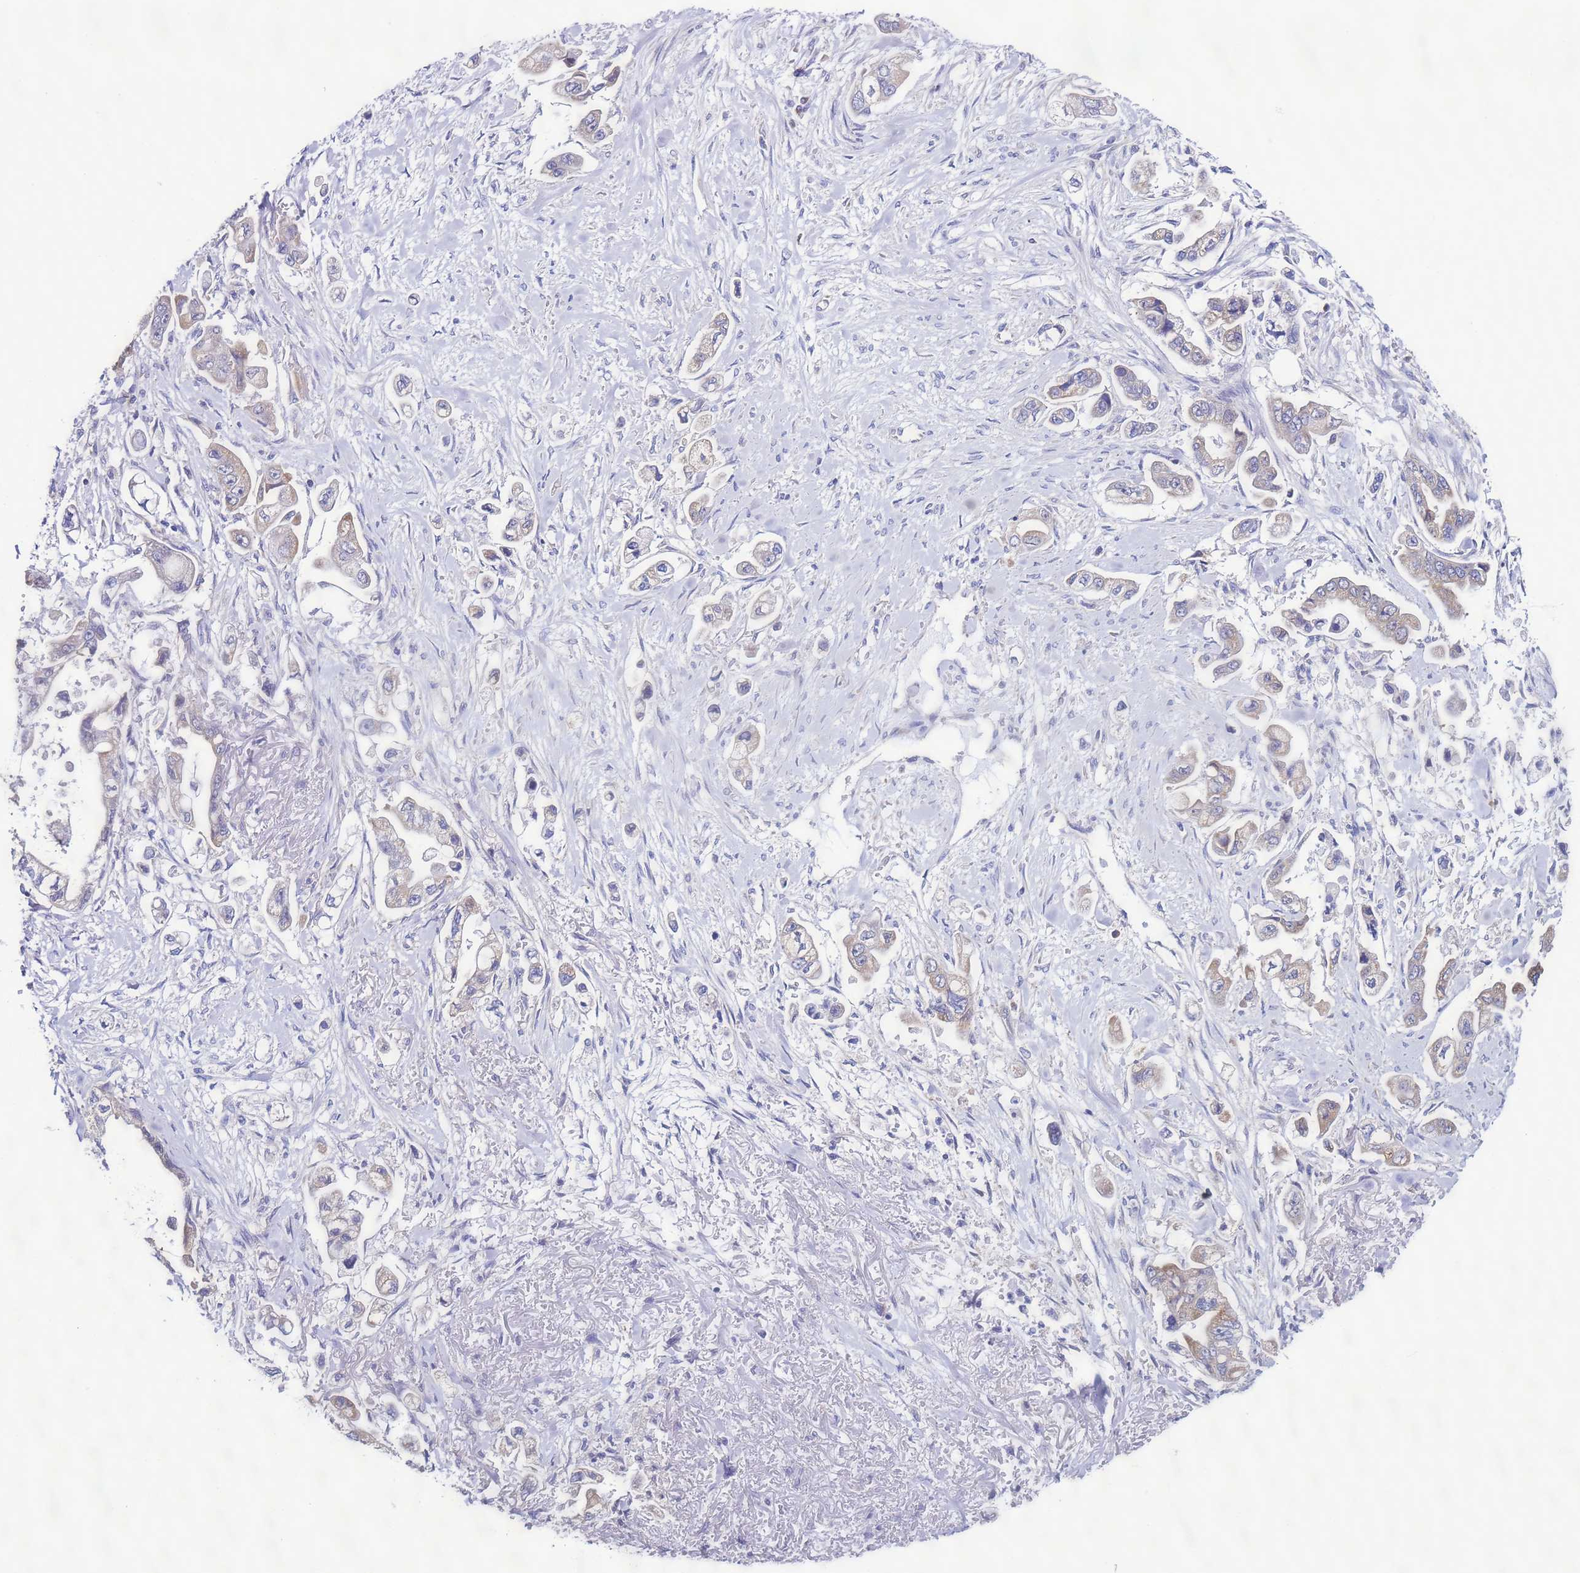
{"staining": {"intensity": "weak", "quantity": "<25%", "location": "cytoplasmic/membranous"}, "tissue": "stomach cancer", "cell_type": "Tumor cells", "image_type": "cancer", "snomed": [{"axis": "morphology", "description": "Adenocarcinoma, NOS"}, {"axis": "topography", "description": "Stomach"}], "caption": "Tumor cells show no significant protein positivity in adenocarcinoma (stomach). The staining was performed using DAB to visualize the protein expression in brown, while the nuclei were stained in blue with hematoxylin (Magnification: 20x).", "gene": "AHI1", "patient": {"sex": "male", "age": 62}}